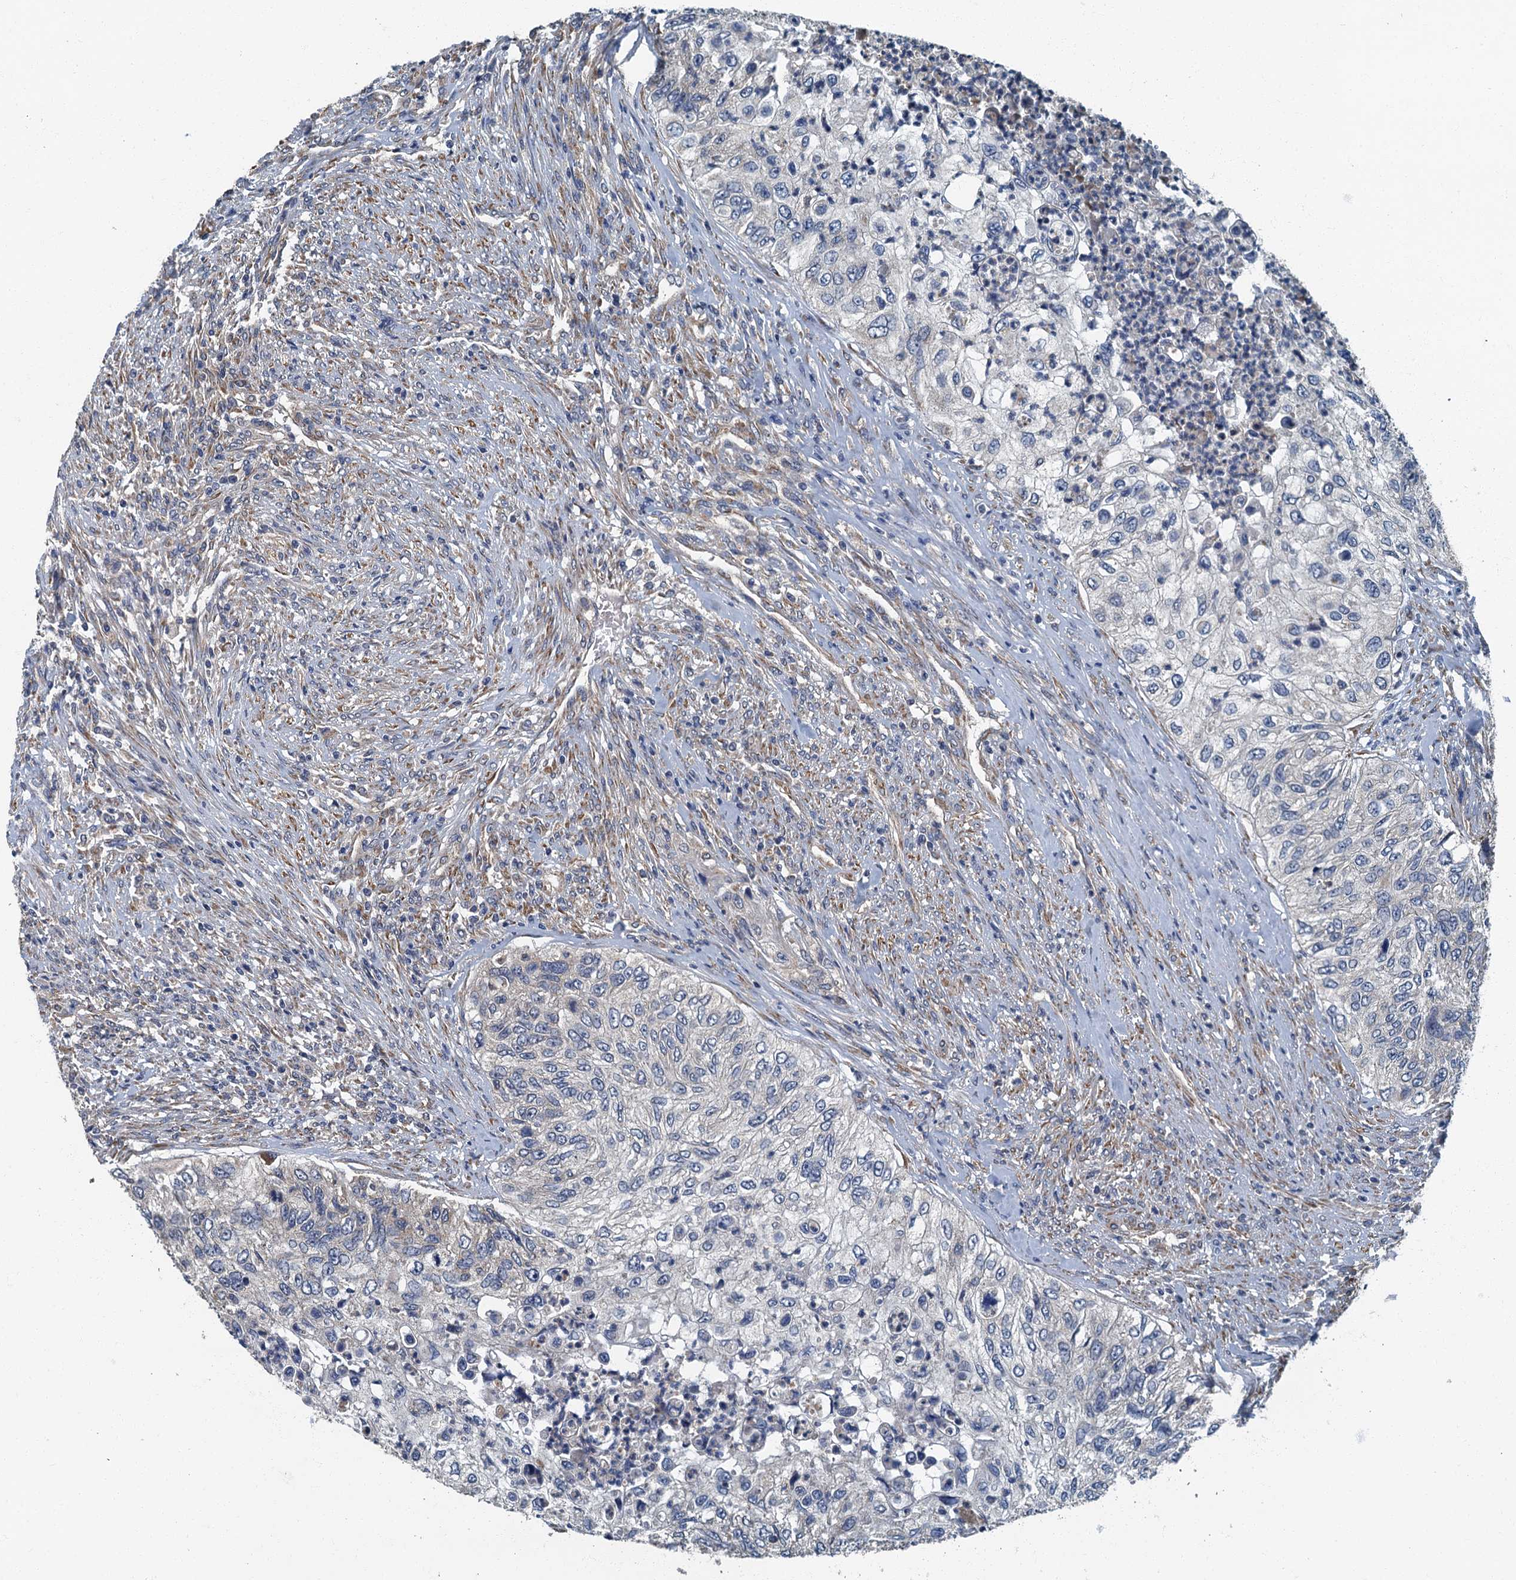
{"staining": {"intensity": "negative", "quantity": "none", "location": "none"}, "tissue": "urothelial cancer", "cell_type": "Tumor cells", "image_type": "cancer", "snomed": [{"axis": "morphology", "description": "Urothelial carcinoma, High grade"}, {"axis": "topography", "description": "Urinary bladder"}], "caption": "This is an immunohistochemistry (IHC) histopathology image of human high-grade urothelial carcinoma. There is no staining in tumor cells.", "gene": "DDX49", "patient": {"sex": "female", "age": 60}}